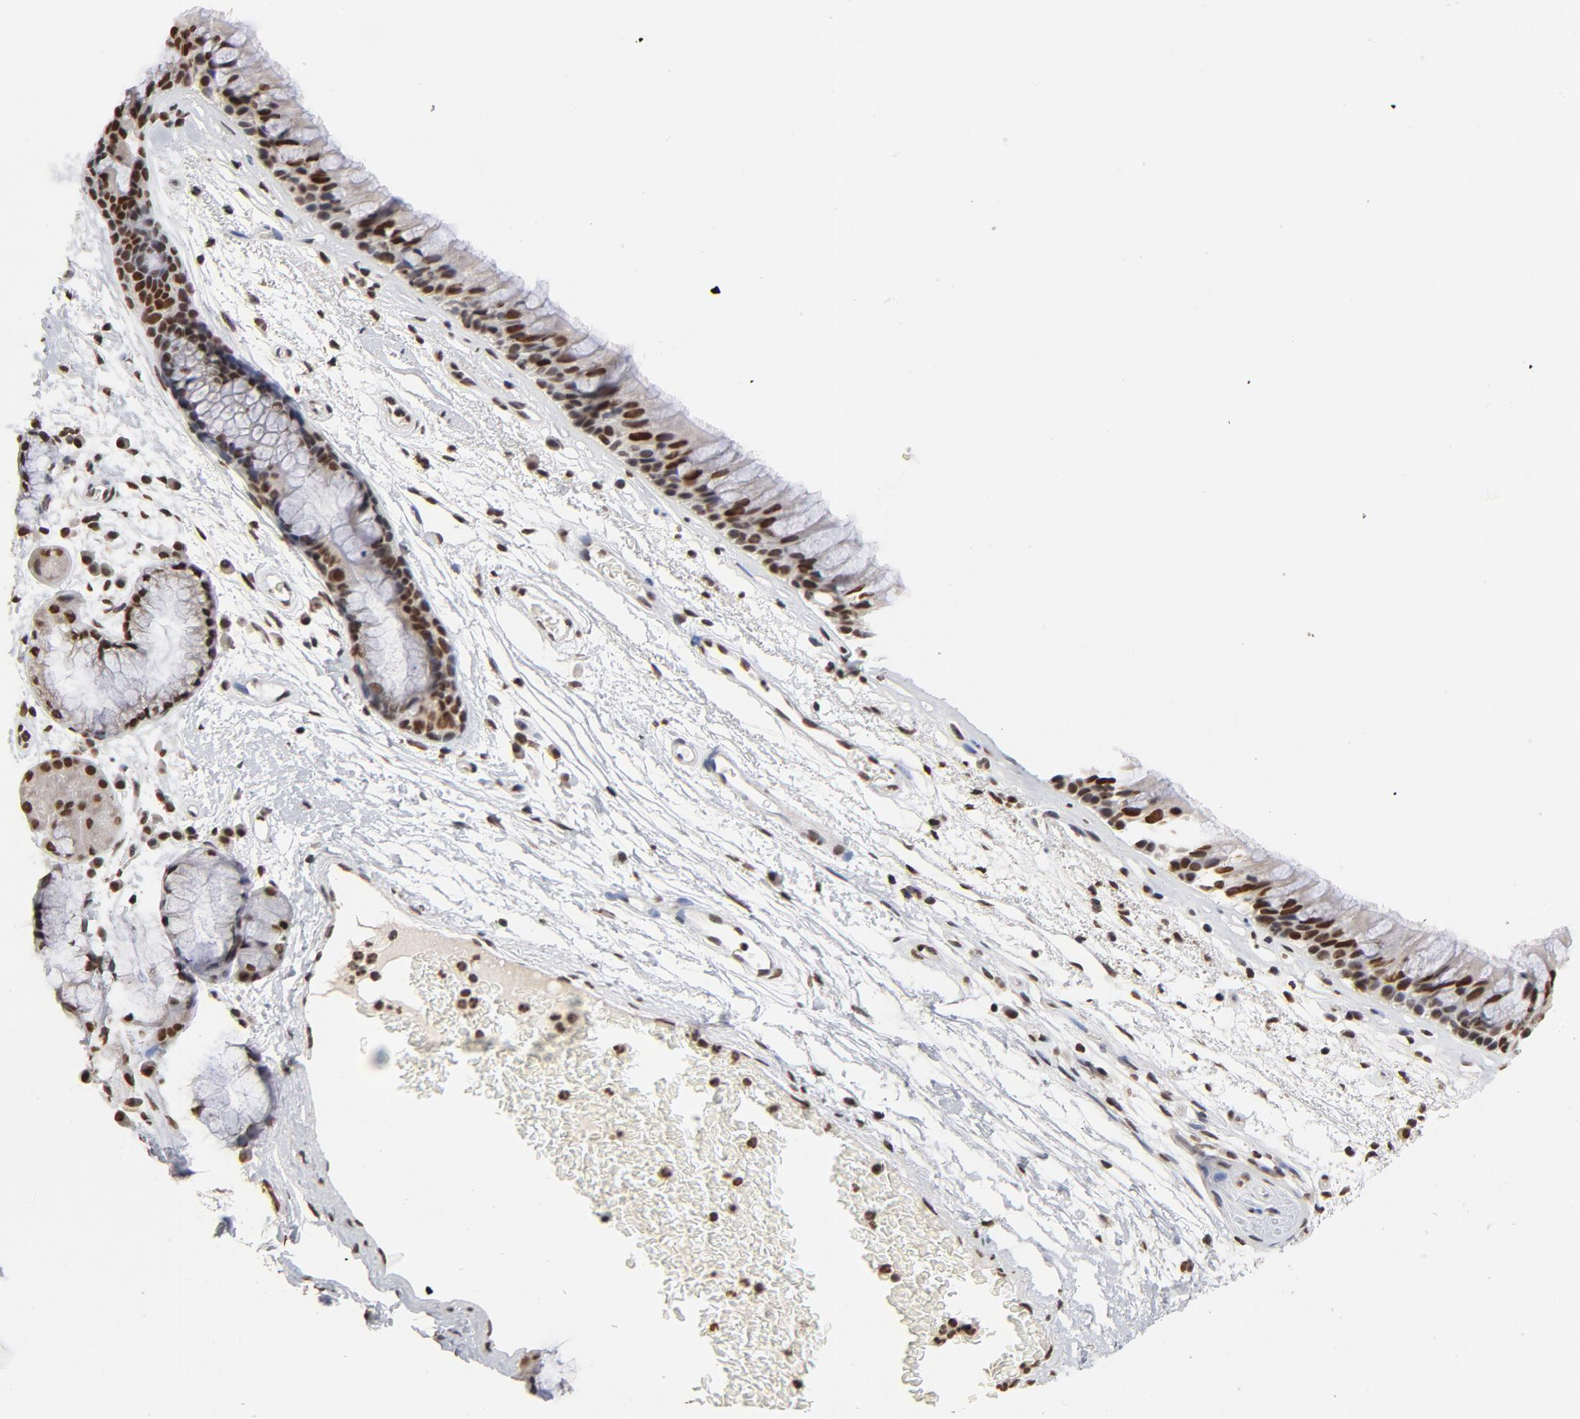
{"staining": {"intensity": "strong", "quantity": ">75%", "location": "nuclear"}, "tissue": "bronchus", "cell_type": "Respiratory epithelial cells", "image_type": "normal", "snomed": [{"axis": "morphology", "description": "Normal tissue, NOS"}, {"axis": "morphology", "description": "Adenocarcinoma, NOS"}, {"axis": "topography", "description": "Bronchus"}, {"axis": "topography", "description": "Lung"}], "caption": "Strong nuclear expression for a protein is present in approximately >75% of respiratory epithelial cells of unremarkable bronchus using immunohistochemistry.", "gene": "TP53BP1", "patient": {"sex": "female", "age": 54}}